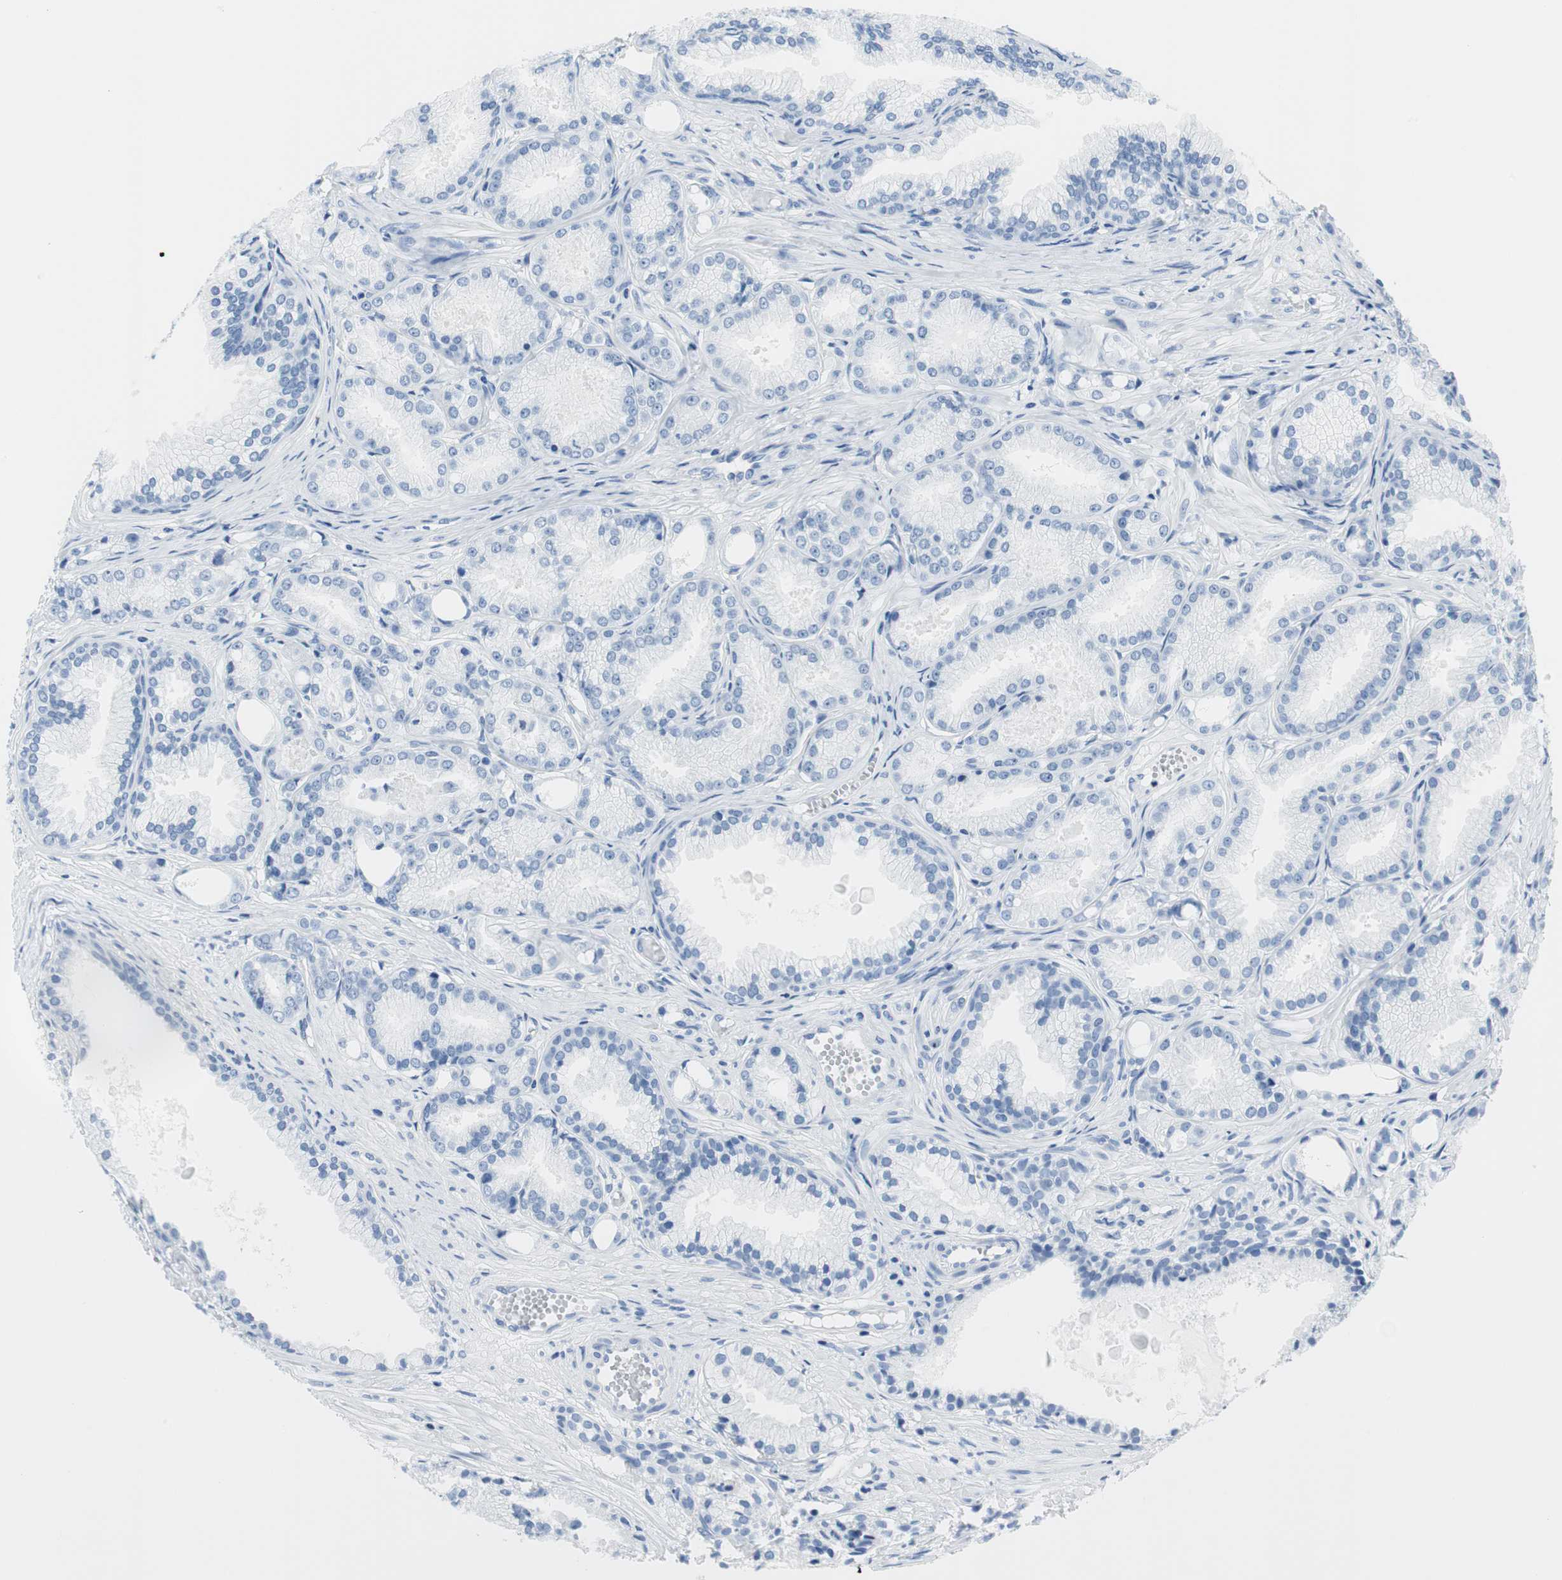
{"staining": {"intensity": "negative", "quantity": "none", "location": "none"}, "tissue": "prostate cancer", "cell_type": "Tumor cells", "image_type": "cancer", "snomed": [{"axis": "morphology", "description": "Adenocarcinoma, Low grade"}, {"axis": "topography", "description": "Prostate"}], "caption": "There is no significant expression in tumor cells of prostate cancer (low-grade adenocarcinoma). (DAB (3,3'-diaminobenzidine) immunohistochemistry with hematoxylin counter stain).", "gene": "NFATC2", "patient": {"sex": "male", "age": 72}}